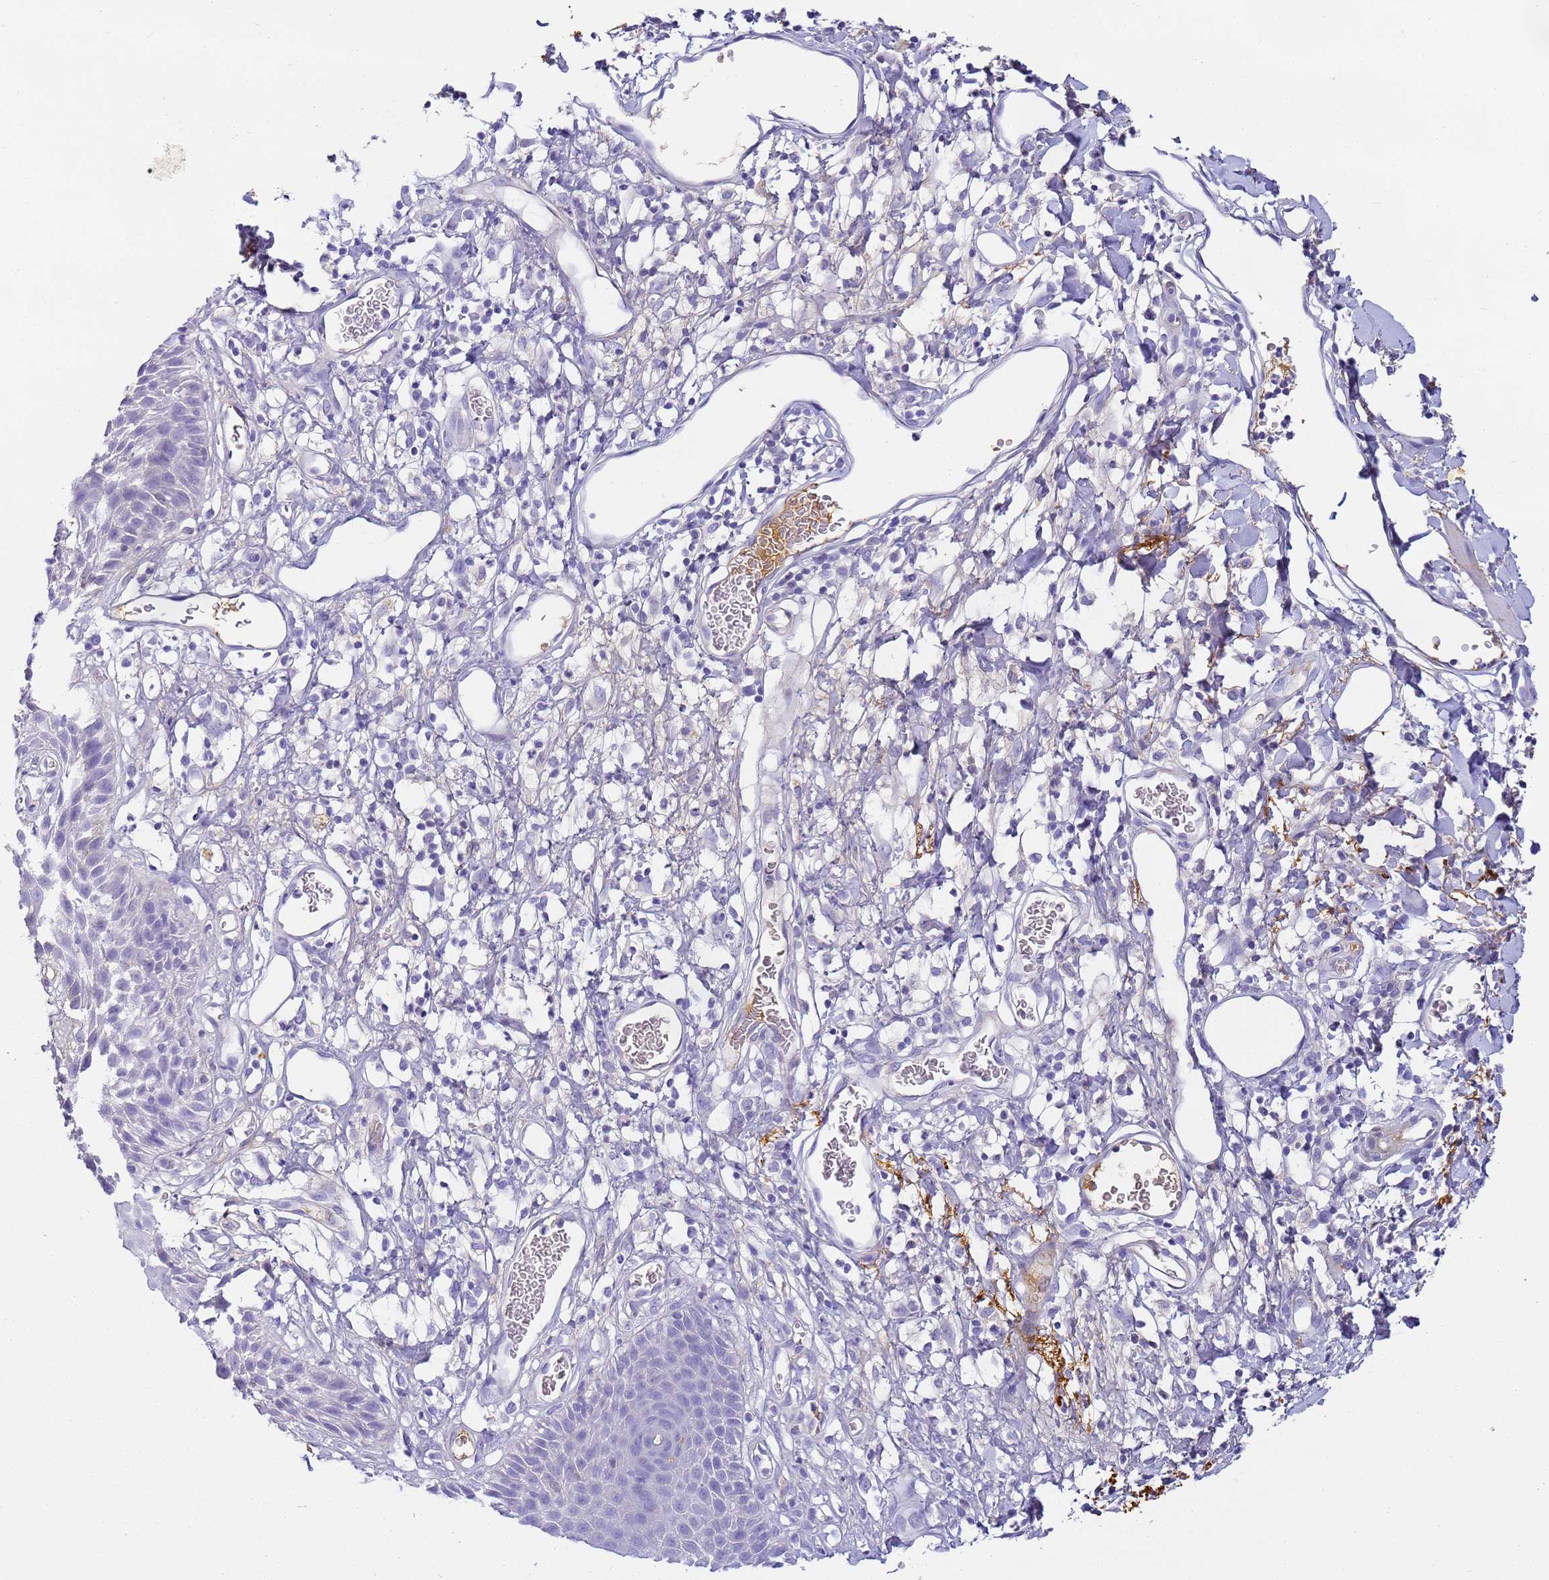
{"staining": {"intensity": "negative", "quantity": "none", "location": "none"}, "tissue": "skin", "cell_type": "Epidermal cells", "image_type": "normal", "snomed": [{"axis": "morphology", "description": "Normal tissue, NOS"}, {"axis": "topography", "description": "Vulva"}], "caption": "Immunohistochemical staining of unremarkable human skin displays no significant staining in epidermal cells. (Immunohistochemistry, brightfield microscopy, high magnification).", "gene": "CFHR1", "patient": {"sex": "female", "age": 68}}